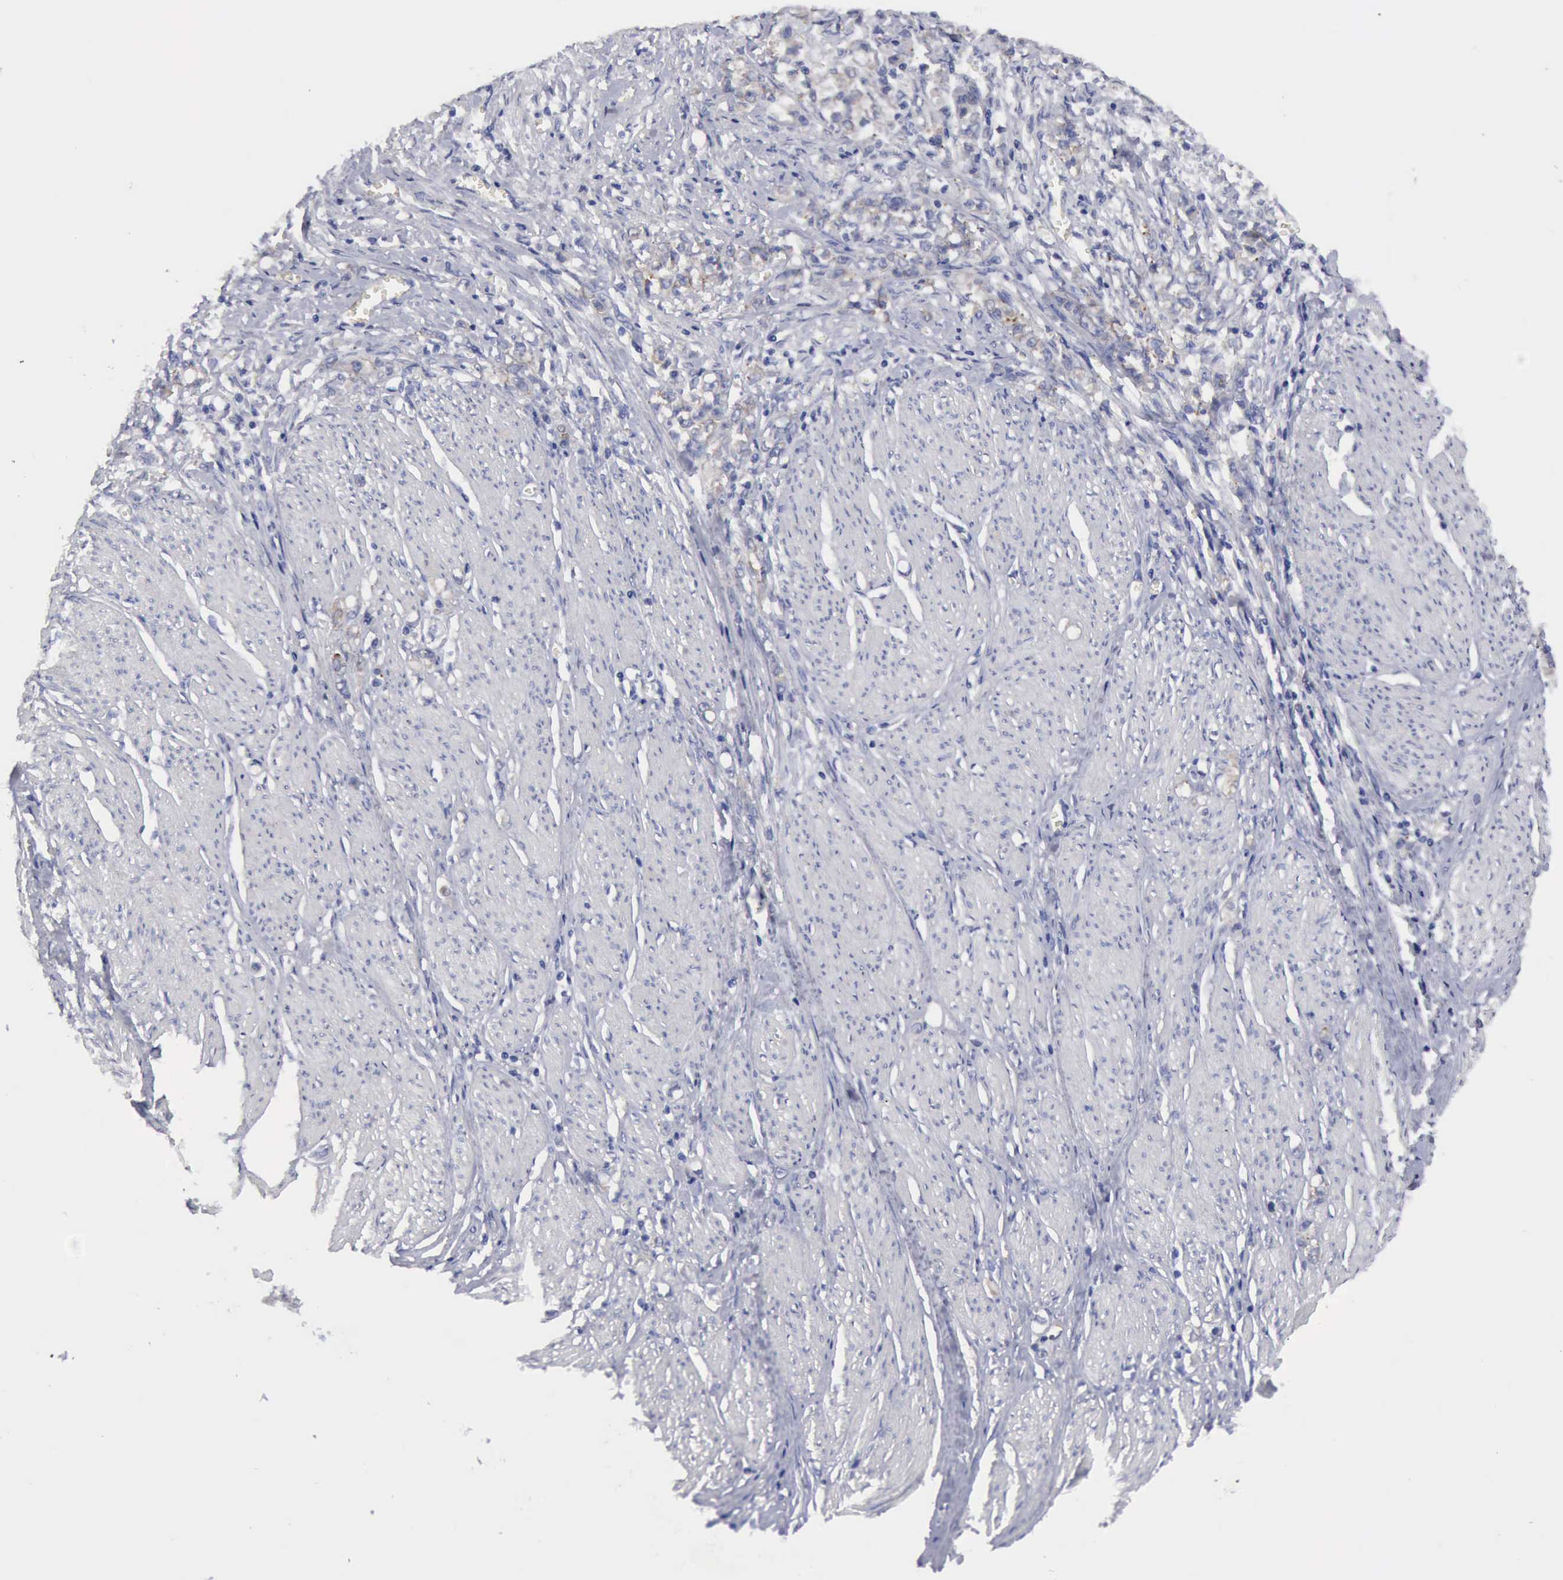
{"staining": {"intensity": "moderate", "quantity": "<25%", "location": "cytoplasmic/membranous"}, "tissue": "stomach cancer", "cell_type": "Tumor cells", "image_type": "cancer", "snomed": [{"axis": "morphology", "description": "Adenocarcinoma, NOS"}, {"axis": "topography", "description": "Stomach"}], "caption": "The micrograph reveals a brown stain indicating the presence of a protein in the cytoplasmic/membranous of tumor cells in stomach cancer (adenocarcinoma).", "gene": "TXLNG", "patient": {"sex": "male", "age": 72}}